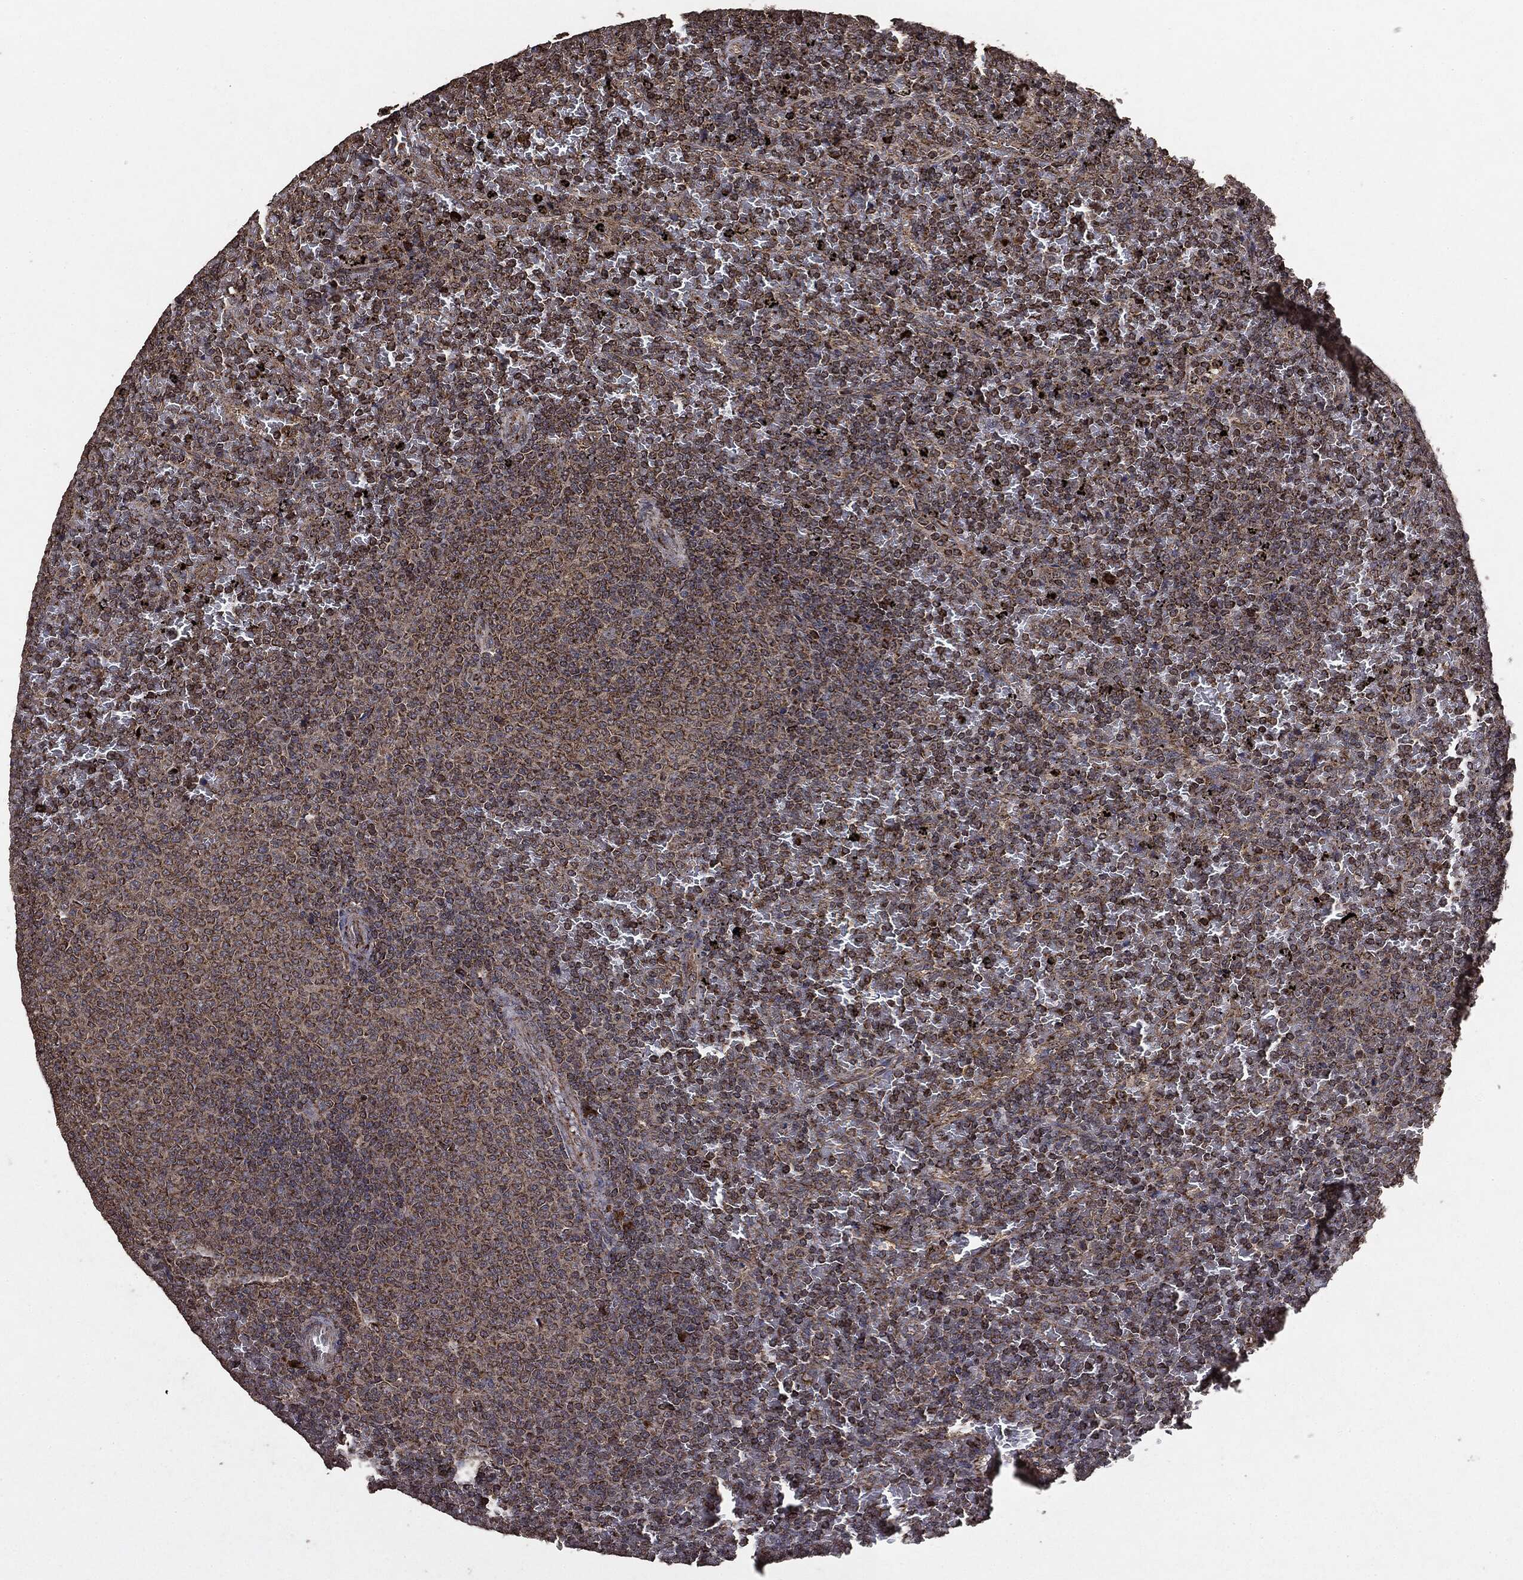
{"staining": {"intensity": "moderate", "quantity": ">75%", "location": "cytoplasmic/membranous"}, "tissue": "lymphoma", "cell_type": "Tumor cells", "image_type": "cancer", "snomed": [{"axis": "morphology", "description": "Malignant lymphoma, non-Hodgkin's type, Low grade"}, {"axis": "topography", "description": "Spleen"}], "caption": "Low-grade malignant lymphoma, non-Hodgkin's type stained with a brown dye exhibits moderate cytoplasmic/membranous positive expression in approximately >75% of tumor cells.", "gene": "MTOR", "patient": {"sex": "female", "age": 77}}